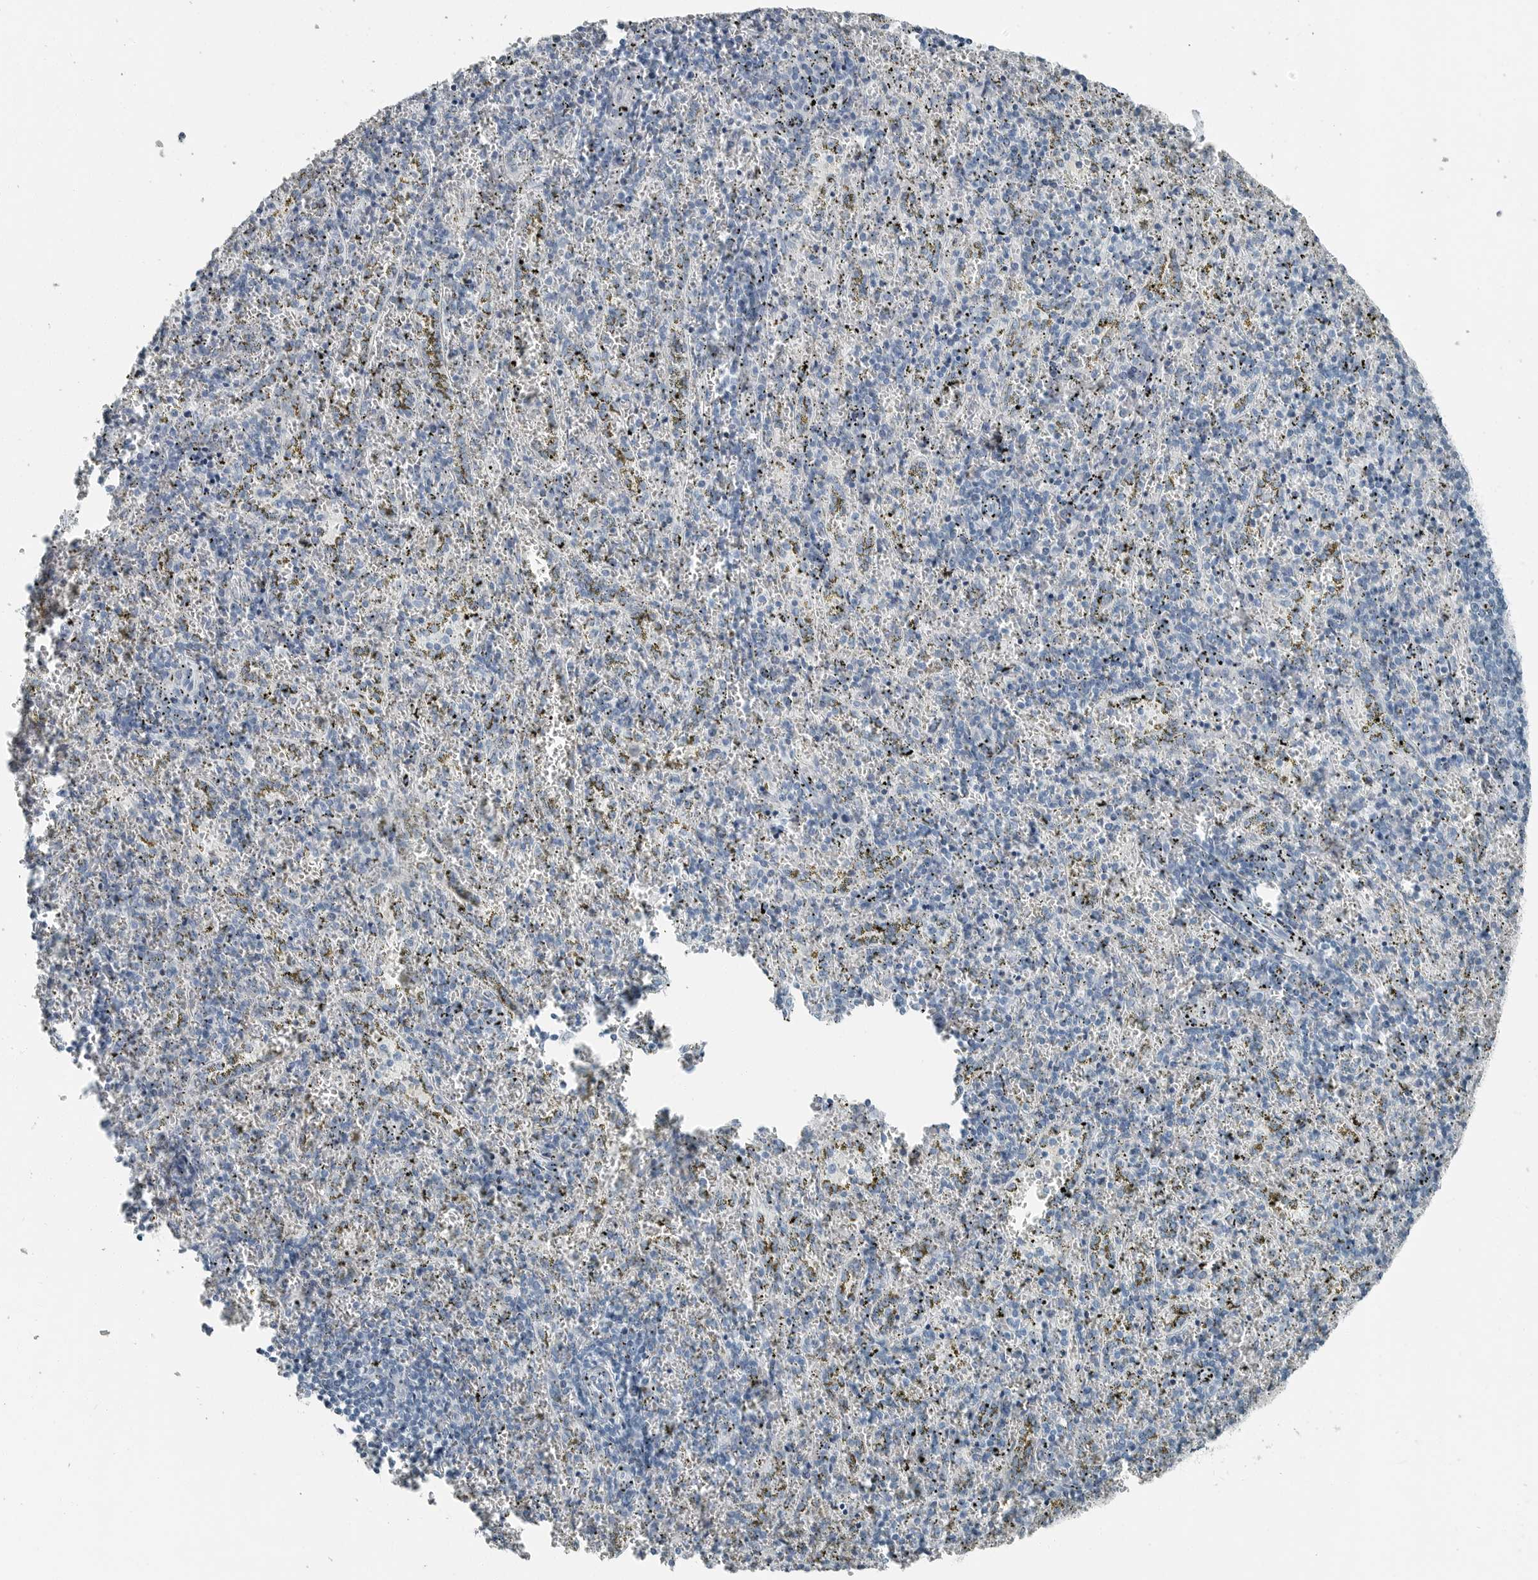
{"staining": {"intensity": "negative", "quantity": "none", "location": "none"}, "tissue": "spleen", "cell_type": "Cells in red pulp", "image_type": "normal", "snomed": [{"axis": "morphology", "description": "Normal tissue, NOS"}, {"axis": "topography", "description": "Spleen"}], "caption": "This is a image of immunohistochemistry (IHC) staining of benign spleen, which shows no staining in cells in red pulp.", "gene": "FABP6", "patient": {"sex": "male", "age": 11}}